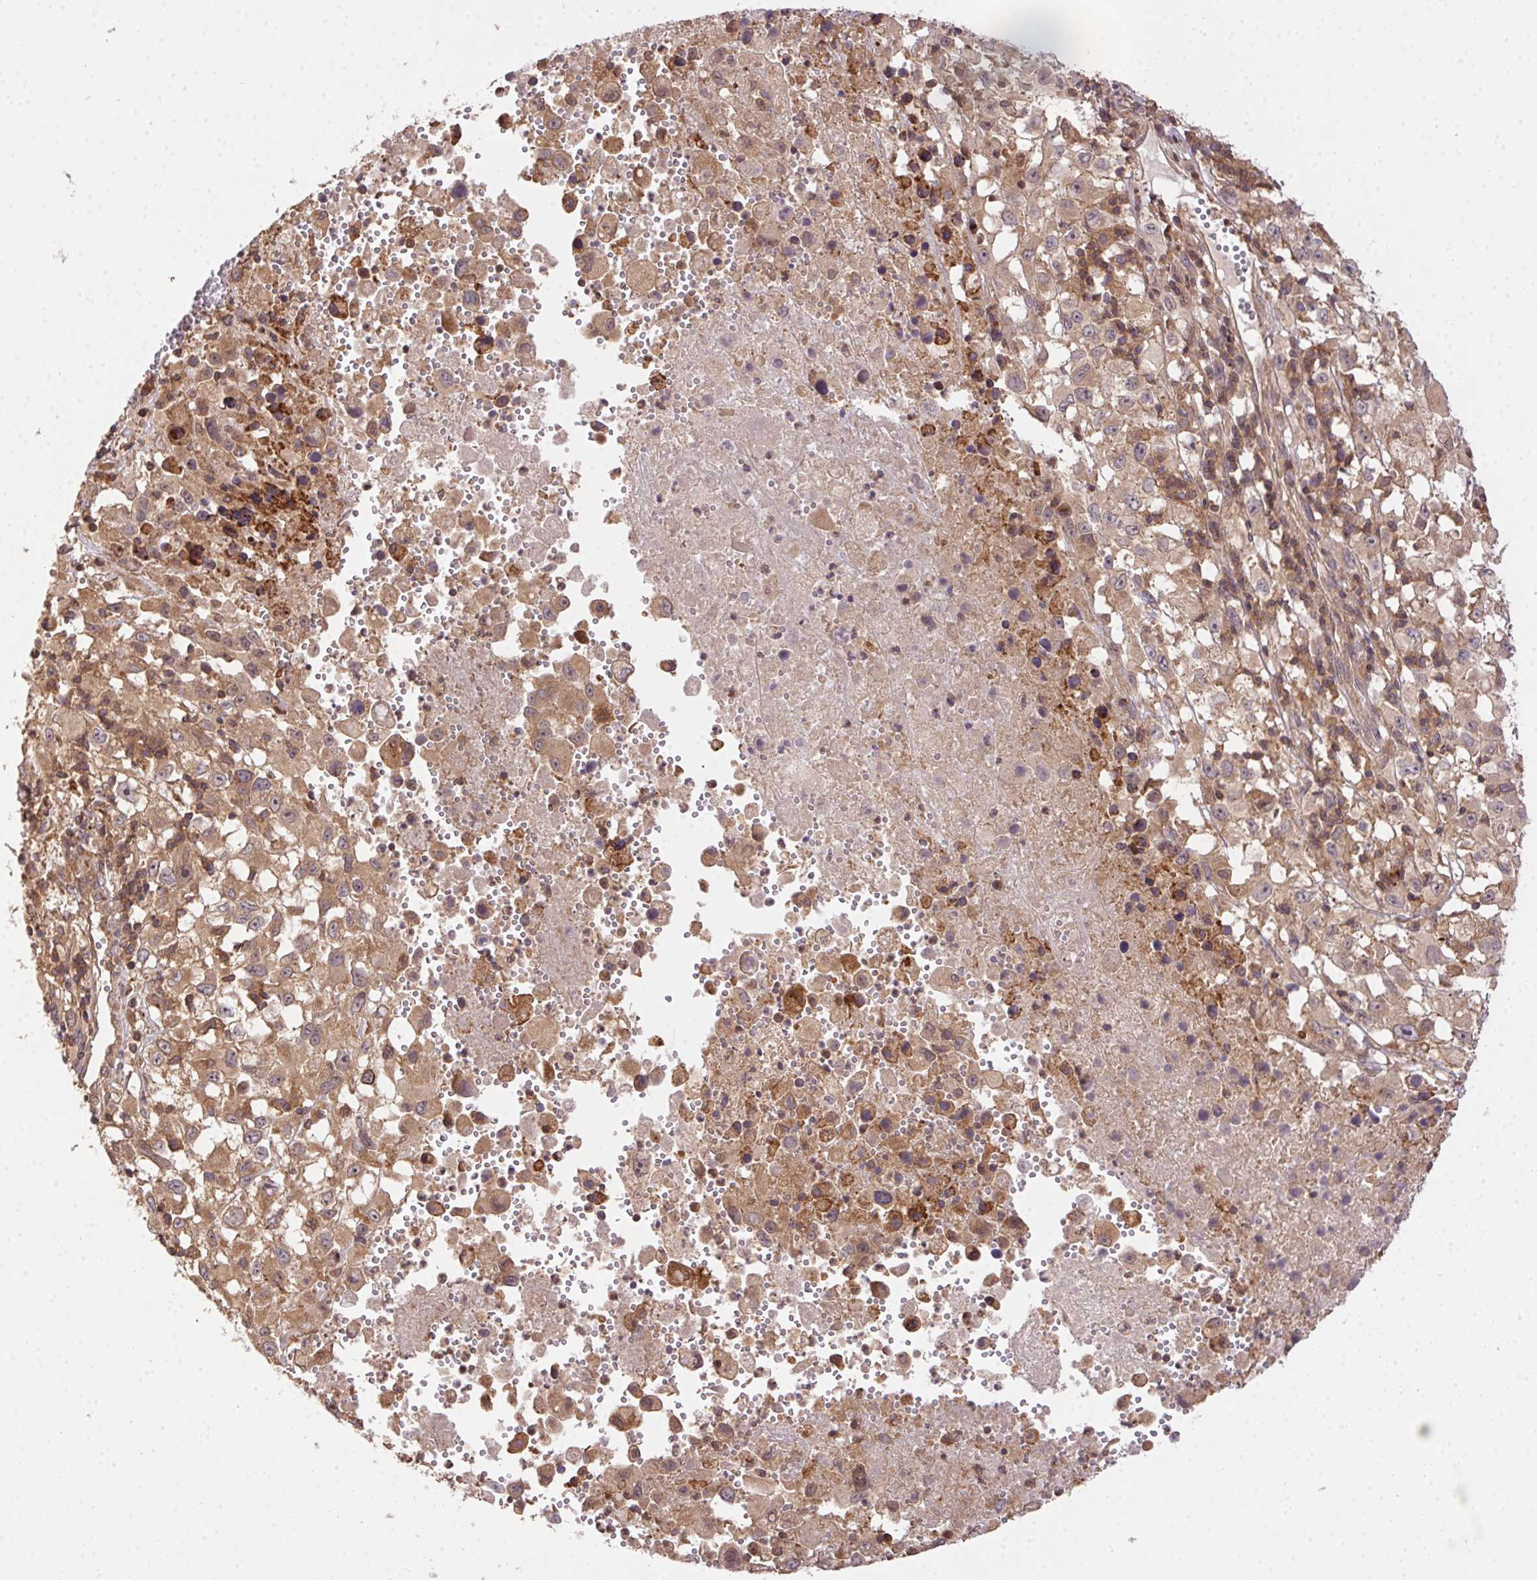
{"staining": {"intensity": "weak", "quantity": ">75%", "location": "cytoplasmic/membranous"}, "tissue": "melanoma", "cell_type": "Tumor cells", "image_type": "cancer", "snomed": [{"axis": "morphology", "description": "Malignant melanoma, Metastatic site"}, {"axis": "topography", "description": "Soft tissue"}], "caption": "A high-resolution histopathology image shows immunohistochemistry staining of melanoma, which exhibits weak cytoplasmic/membranous staining in about >75% of tumor cells. The staining was performed using DAB to visualize the protein expression in brown, while the nuclei were stained in blue with hematoxylin (Magnification: 20x).", "gene": "MEX3D", "patient": {"sex": "male", "age": 50}}